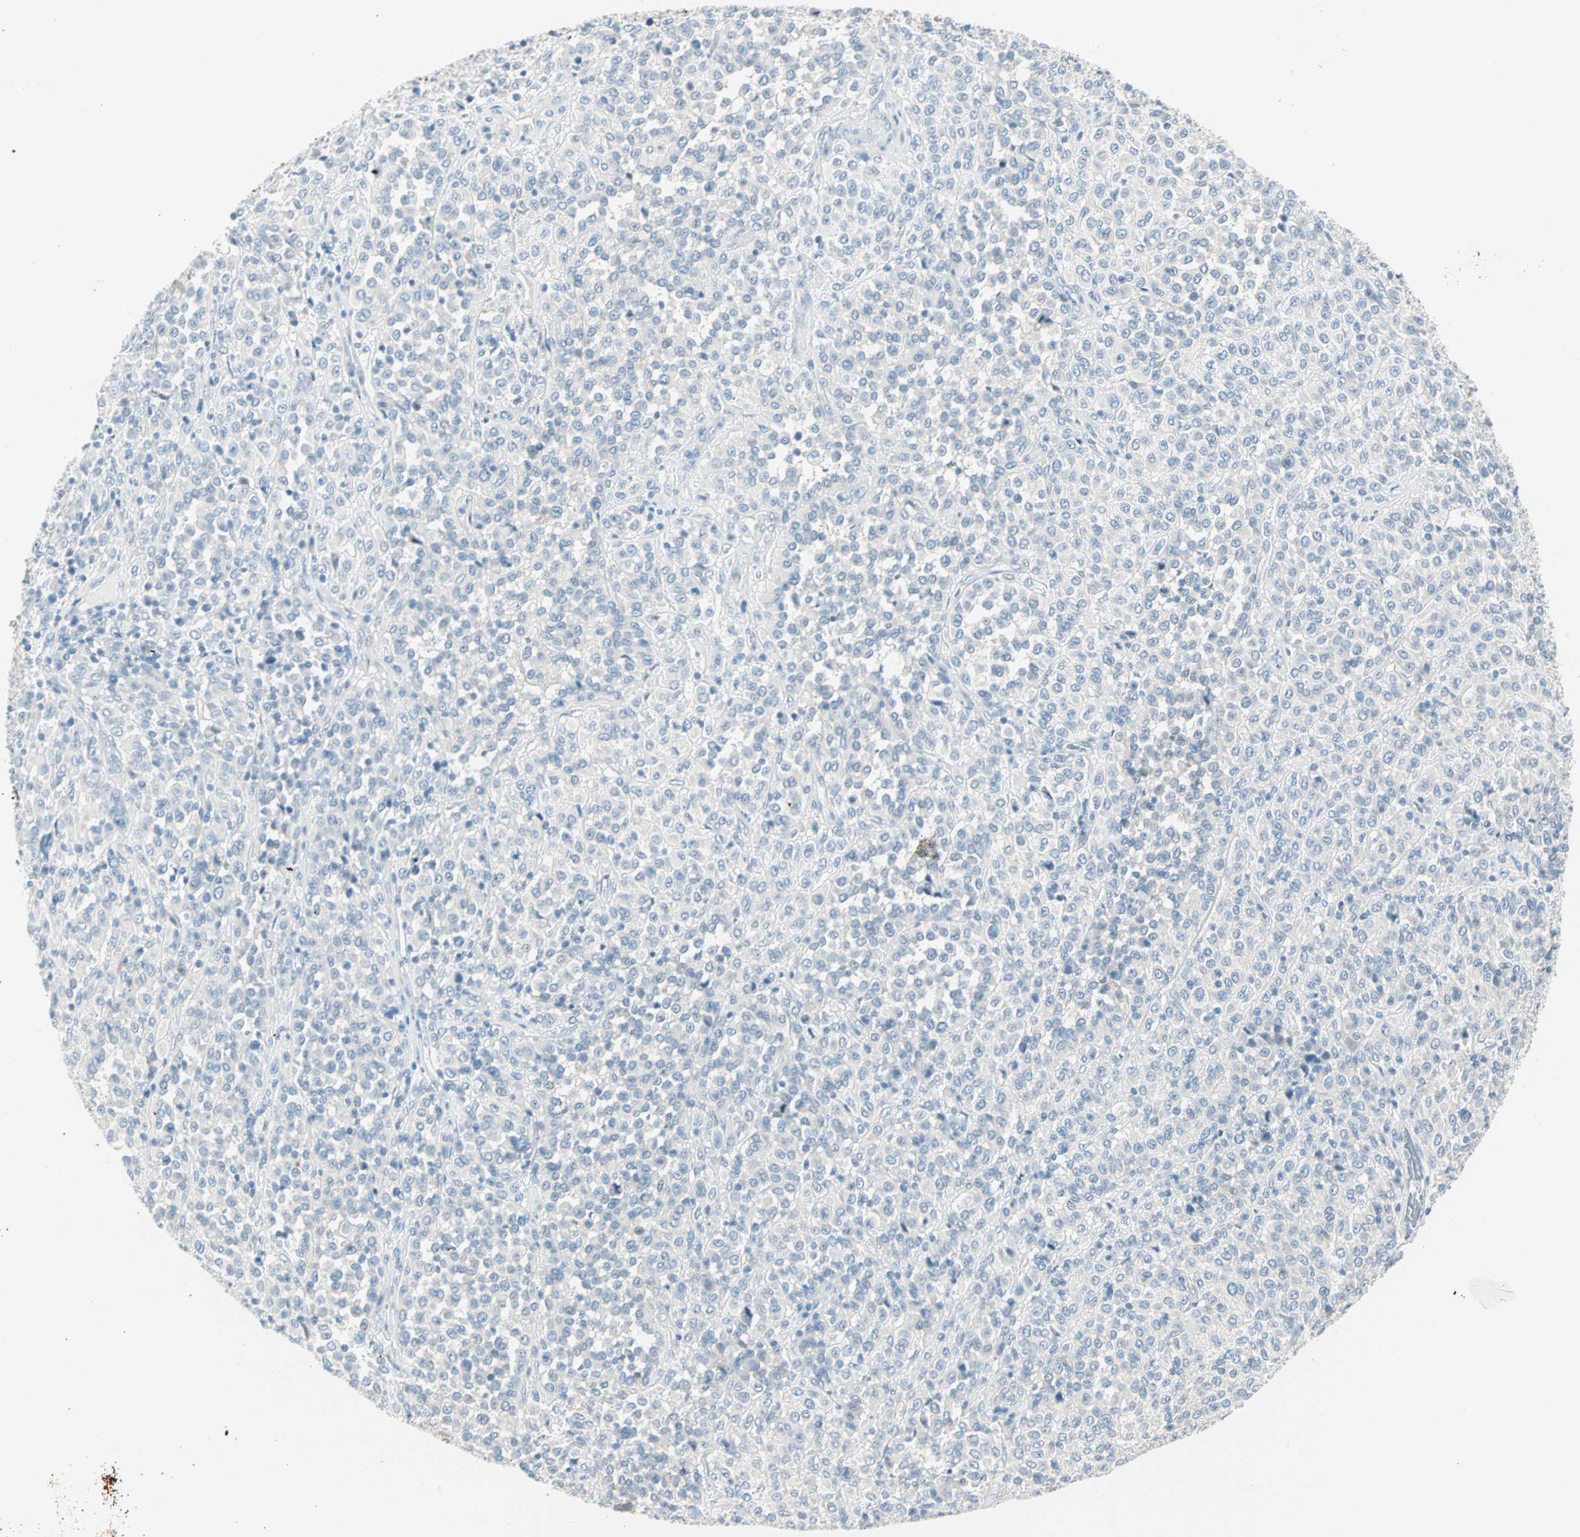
{"staining": {"intensity": "negative", "quantity": "none", "location": "none"}, "tissue": "melanoma", "cell_type": "Tumor cells", "image_type": "cancer", "snomed": [{"axis": "morphology", "description": "Malignant melanoma, Metastatic site"}, {"axis": "topography", "description": "Pancreas"}], "caption": "This is an immunohistochemistry (IHC) image of human melanoma. There is no expression in tumor cells.", "gene": "SULT1C2", "patient": {"sex": "female", "age": 30}}